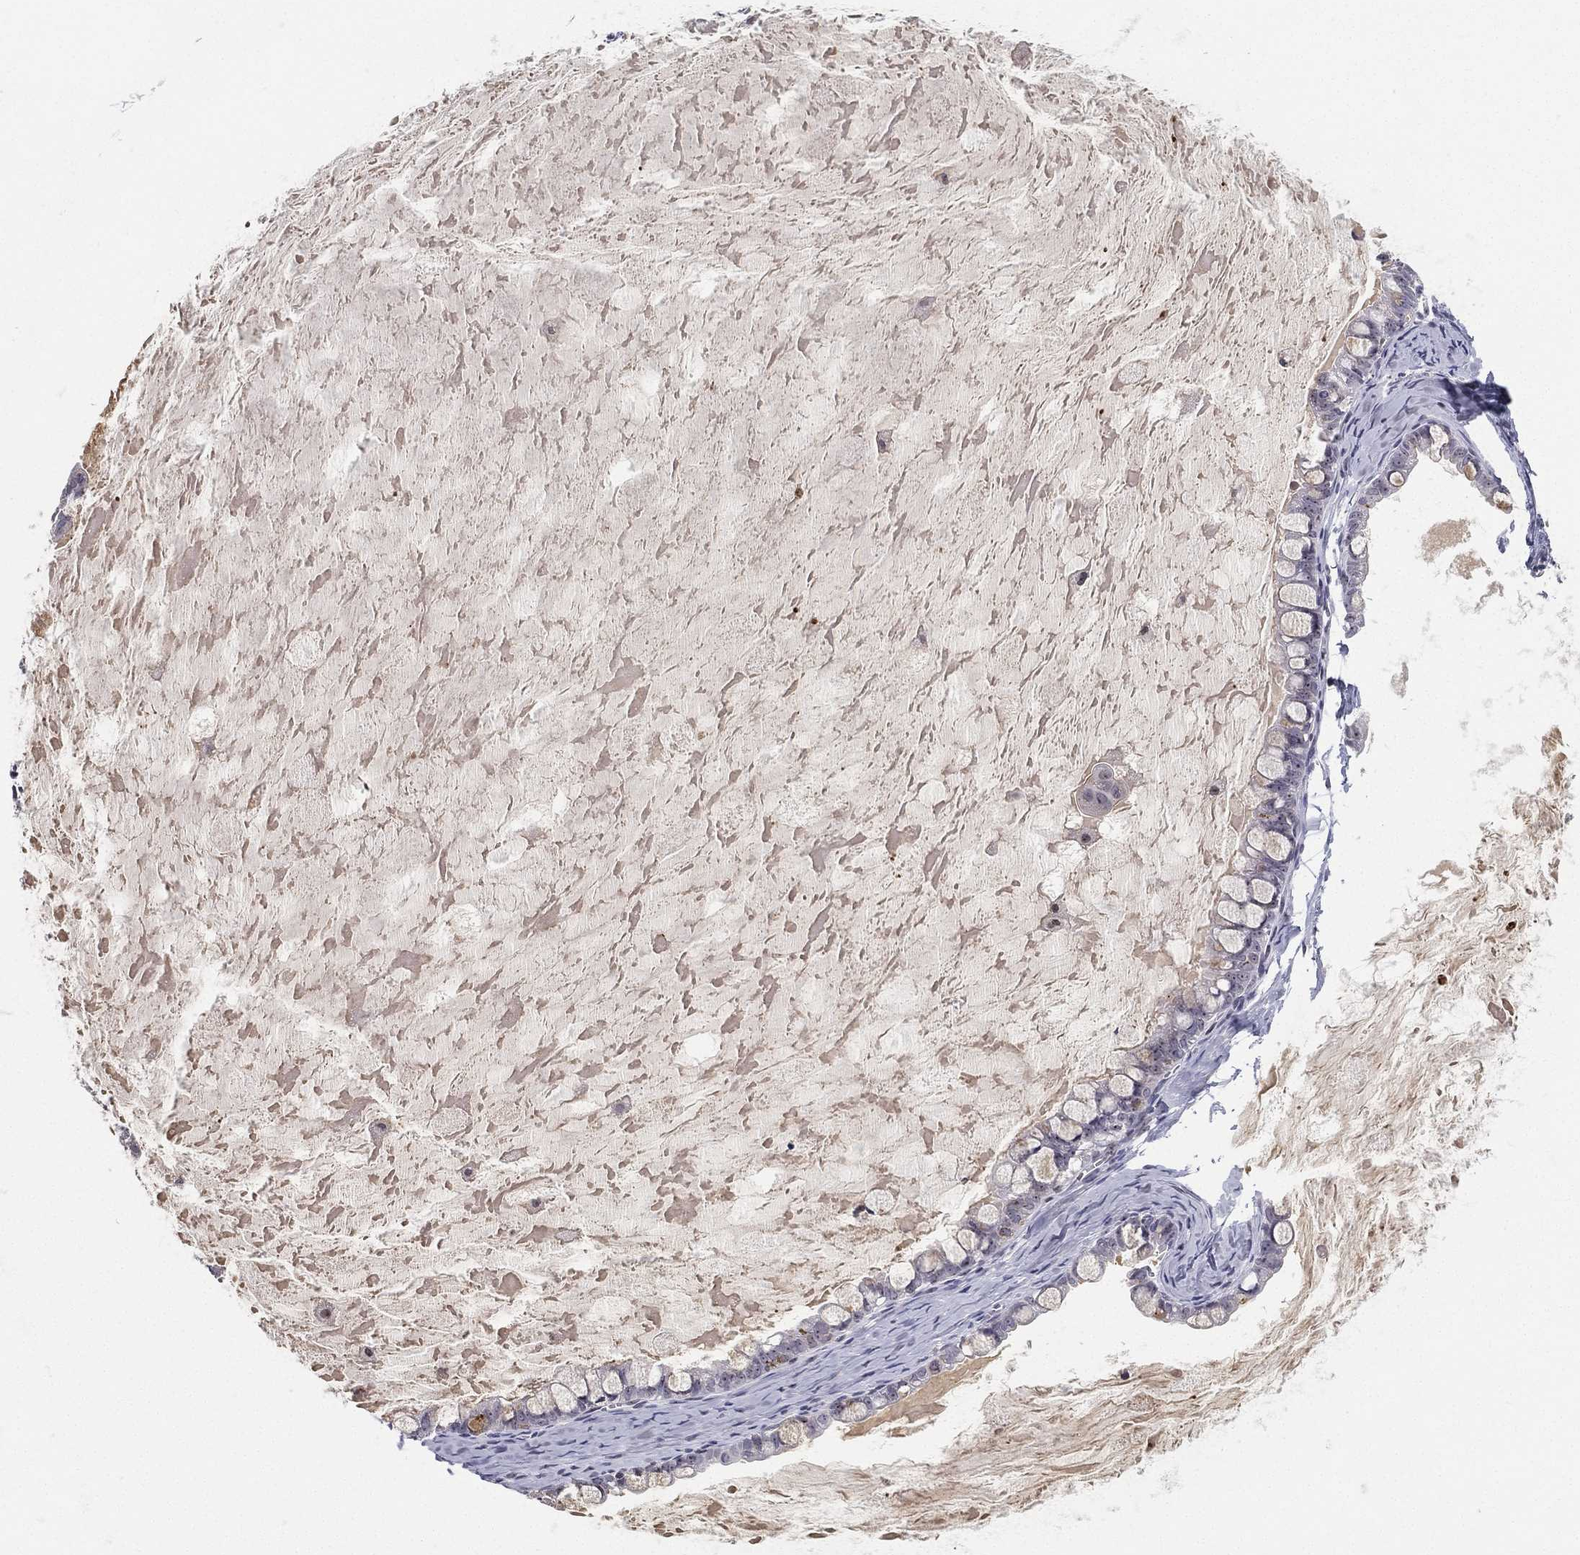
{"staining": {"intensity": "negative", "quantity": "none", "location": "none"}, "tissue": "ovarian cancer", "cell_type": "Tumor cells", "image_type": "cancer", "snomed": [{"axis": "morphology", "description": "Cystadenocarcinoma, mucinous, NOS"}, {"axis": "topography", "description": "Ovary"}], "caption": "Ovarian cancer (mucinous cystadenocarcinoma) was stained to show a protein in brown. There is no significant positivity in tumor cells.", "gene": "MS4A8", "patient": {"sex": "female", "age": 63}}